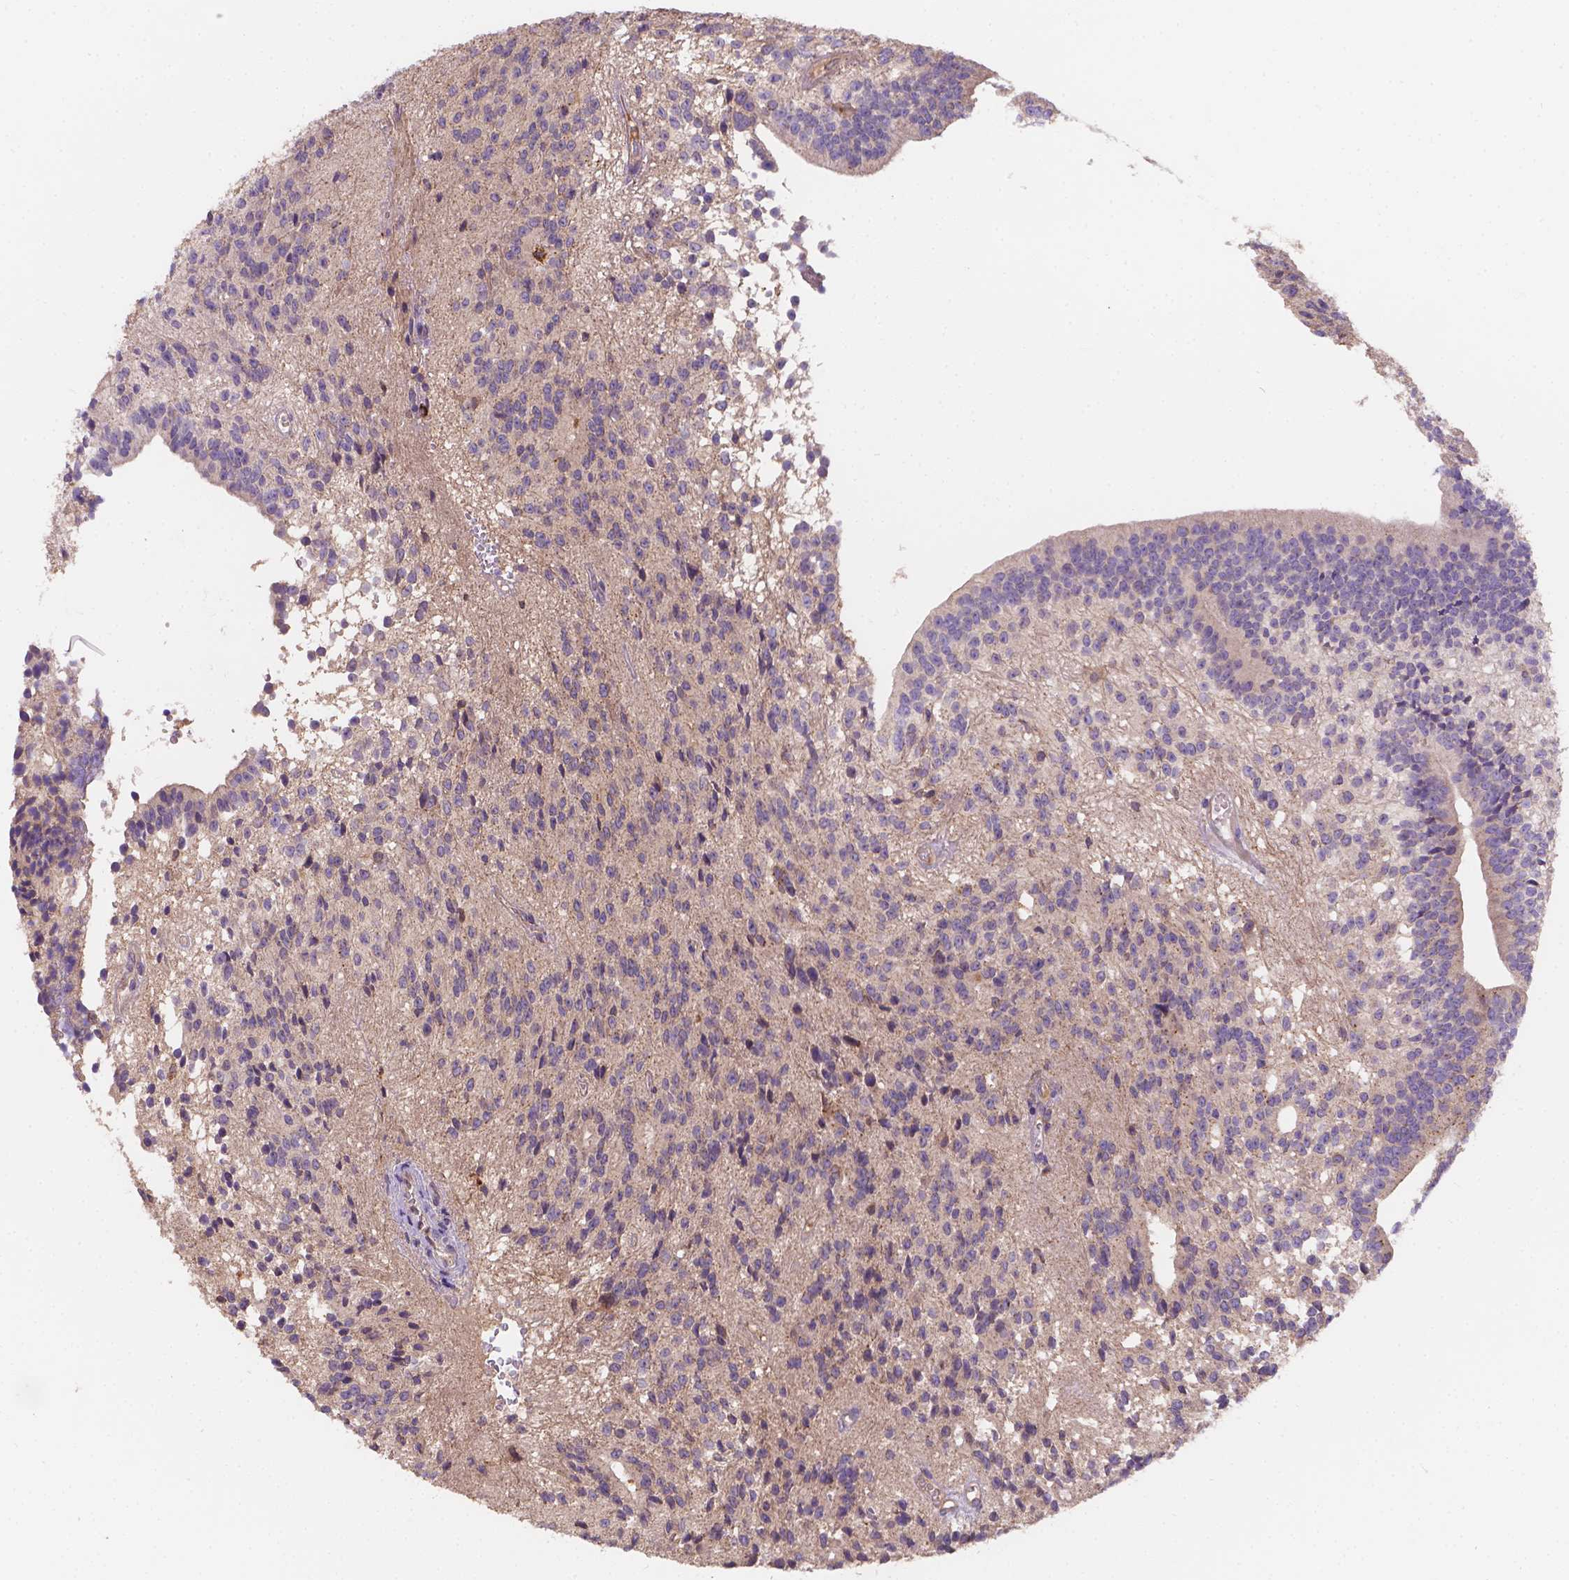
{"staining": {"intensity": "negative", "quantity": "none", "location": "none"}, "tissue": "glioma", "cell_type": "Tumor cells", "image_type": "cancer", "snomed": [{"axis": "morphology", "description": "Glioma, malignant, Low grade"}, {"axis": "topography", "description": "Brain"}], "caption": "This is an IHC image of malignant glioma (low-grade). There is no positivity in tumor cells.", "gene": "CDK10", "patient": {"sex": "male", "age": 31}}